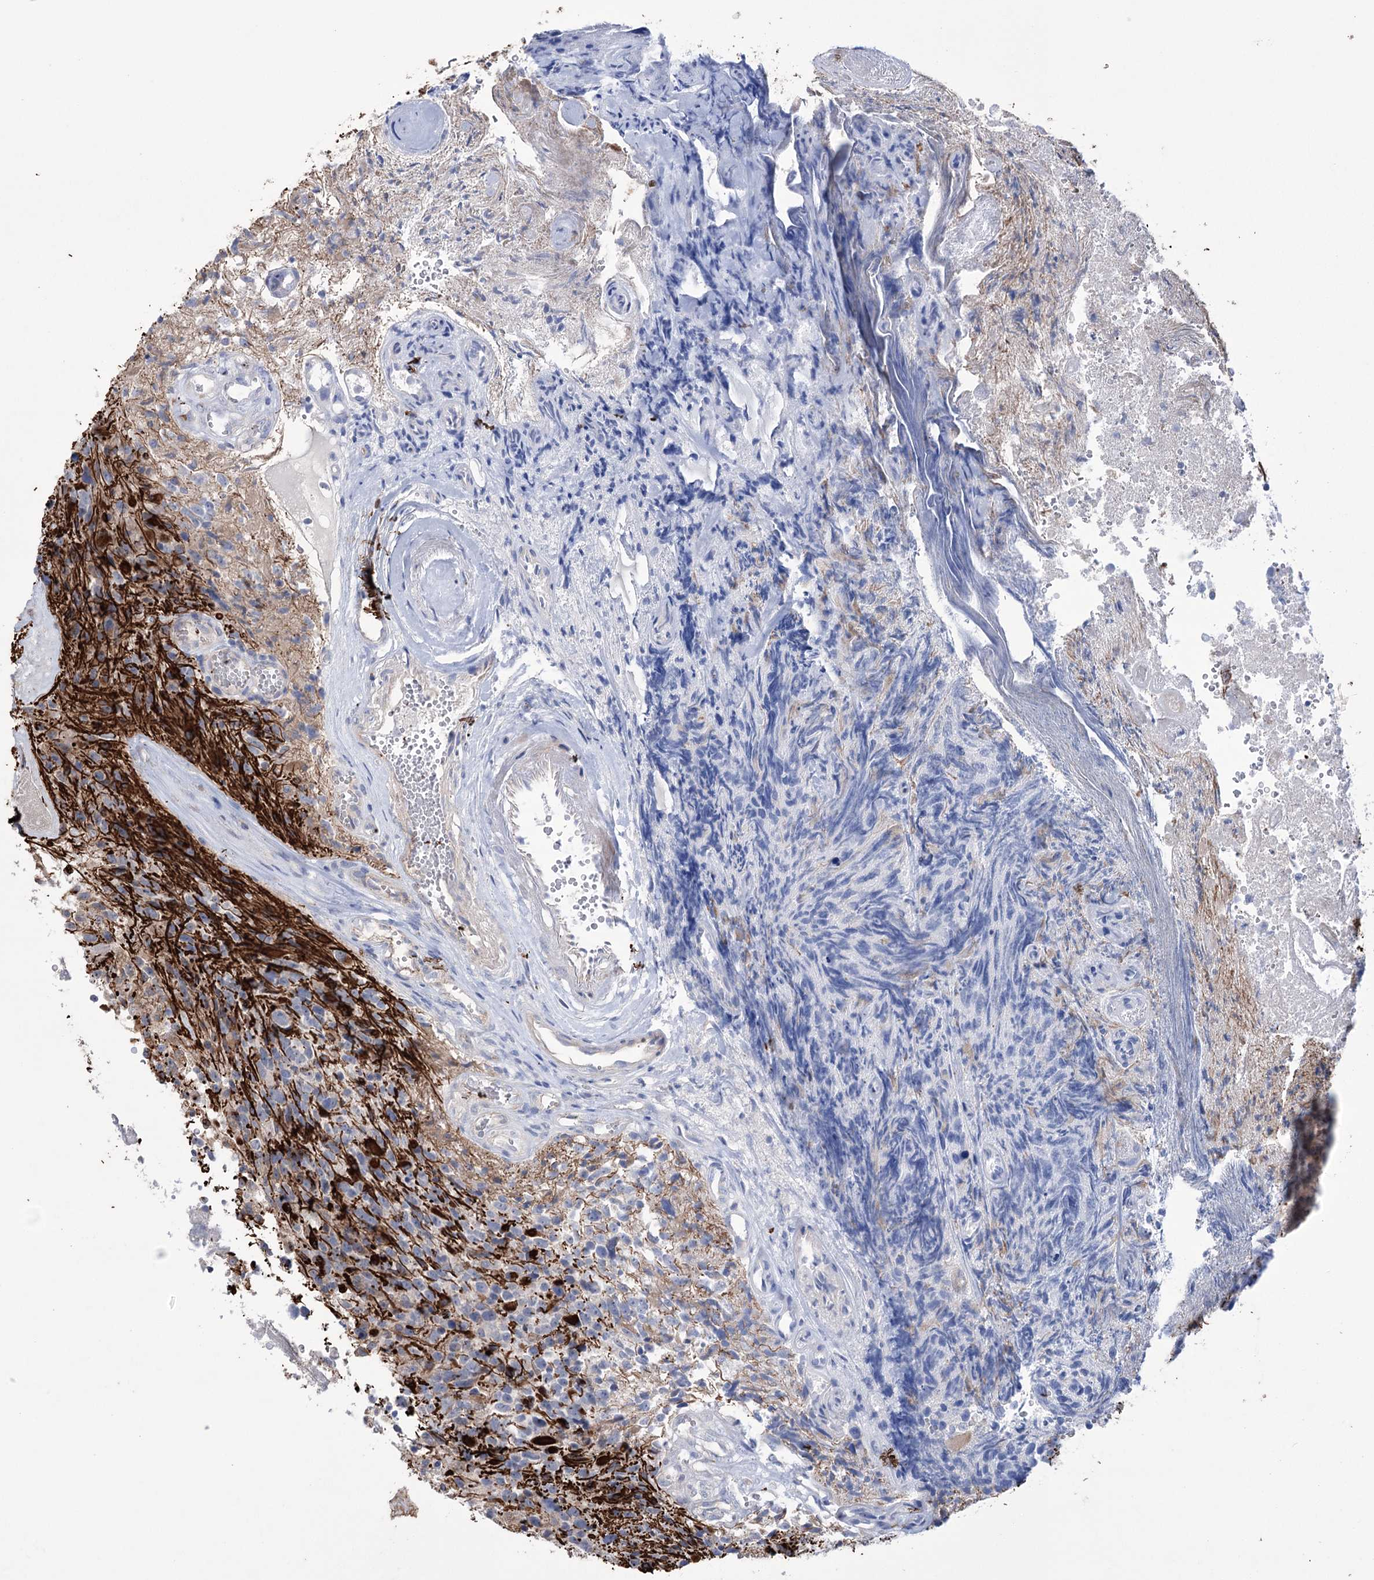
{"staining": {"intensity": "negative", "quantity": "none", "location": "none"}, "tissue": "glioma", "cell_type": "Tumor cells", "image_type": "cancer", "snomed": [{"axis": "morphology", "description": "Glioma, malignant, High grade"}, {"axis": "topography", "description": "Brain"}], "caption": "This micrograph is of glioma stained with immunohistochemistry (IHC) to label a protein in brown with the nuclei are counter-stained blue. There is no positivity in tumor cells. The staining is performed using DAB (3,3'-diaminobenzidine) brown chromogen with nuclei counter-stained in using hematoxylin.", "gene": "TRIM71", "patient": {"sex": "male", "age": 69}}